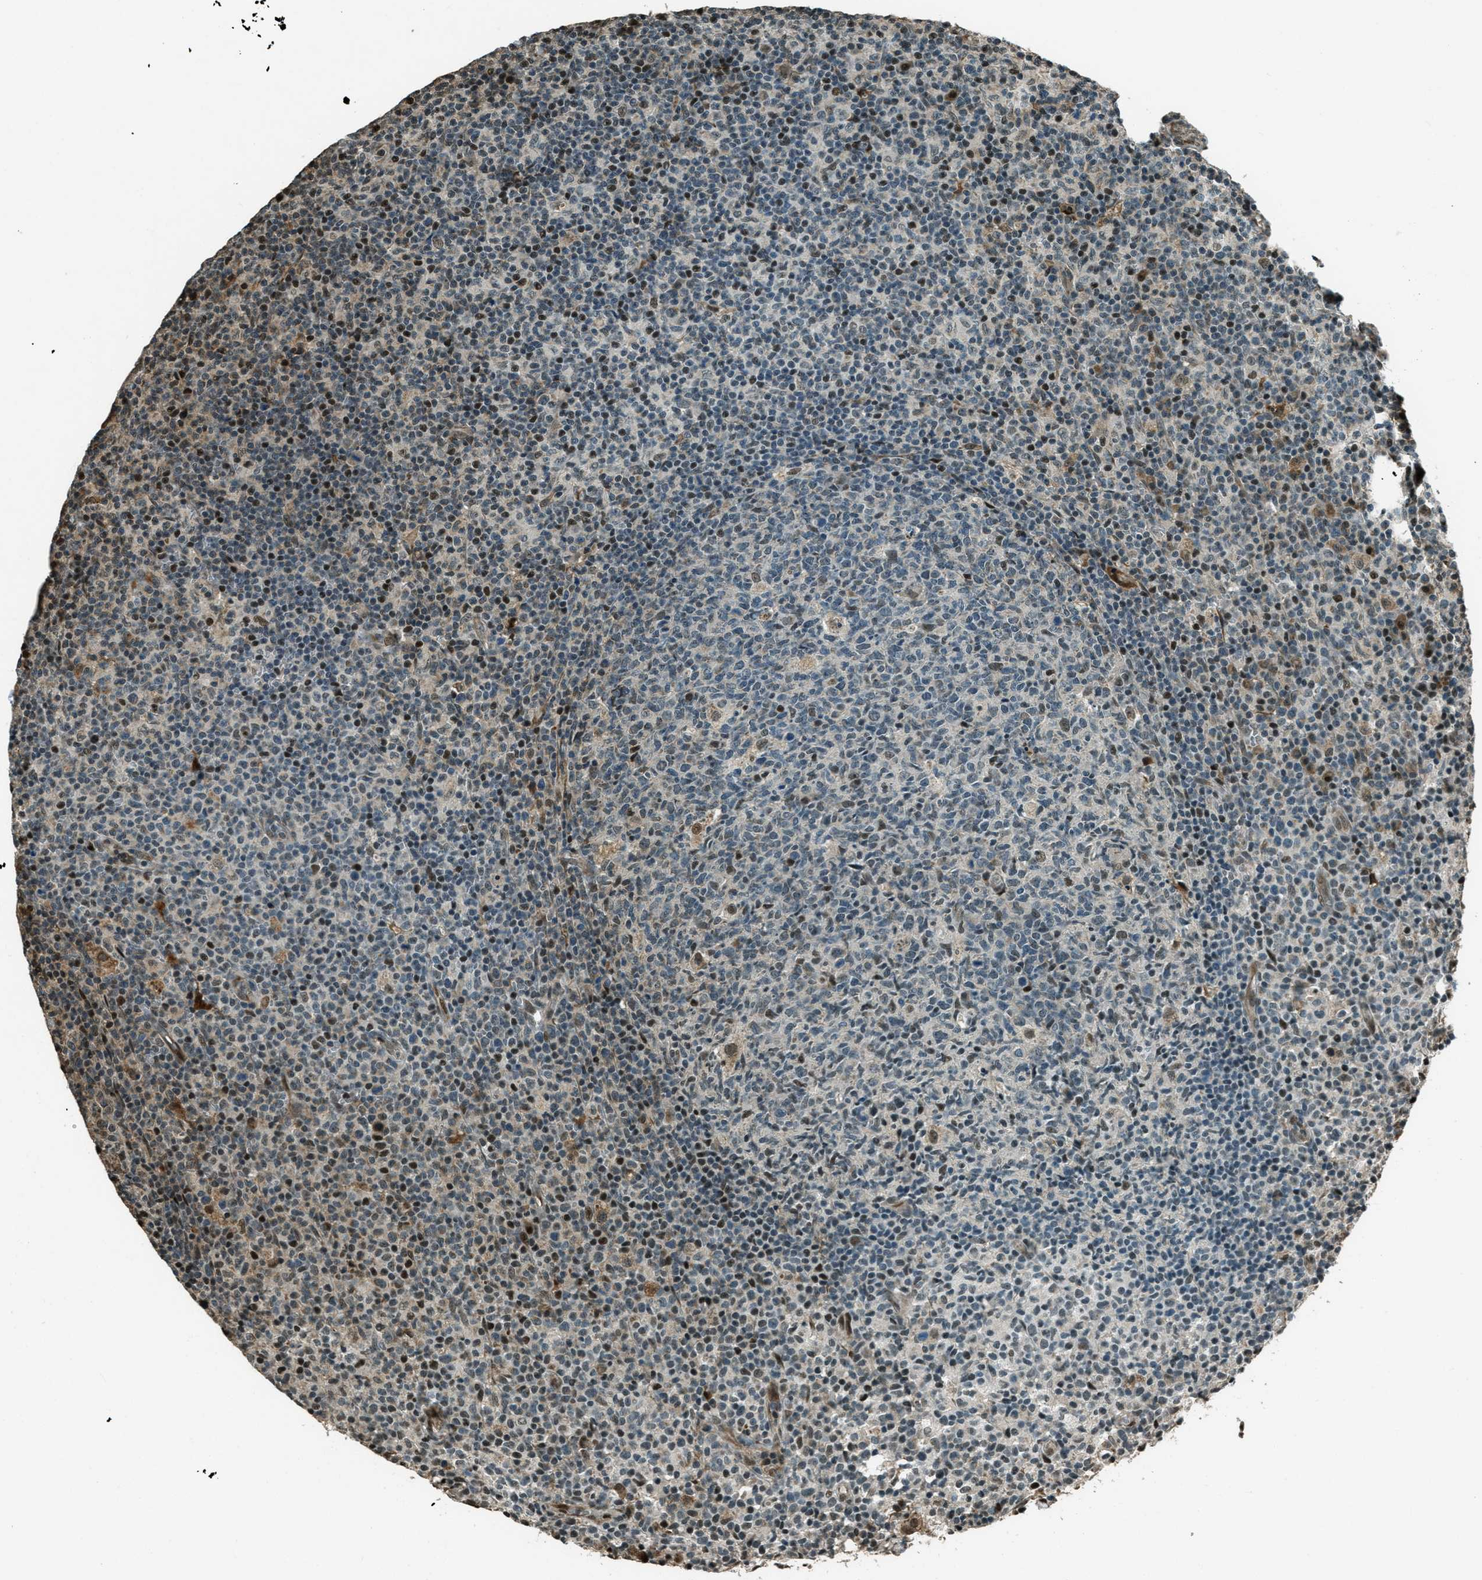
{"staining": {"intensity": "moderate", "quantity": "<25%", "location": "nuclear"}, "tissue": "lymph node", "cell_type": "Germinal center cells", "image_type": "normal", "snomed": [{"axis": "morphology", "description": "Normal tissue, NOS"}, {"axis": "morphology", "description": "Inflammation, NOS"}, {"axis": "topography", "description": "Lymph node"}], "caption": "Human lymph node stained with a brown dye displays moderate nuclear positive expression in about <25% of germinal center cells.", "gene": "TARDBP", "patient": {"sex": "male", "age": 55}}